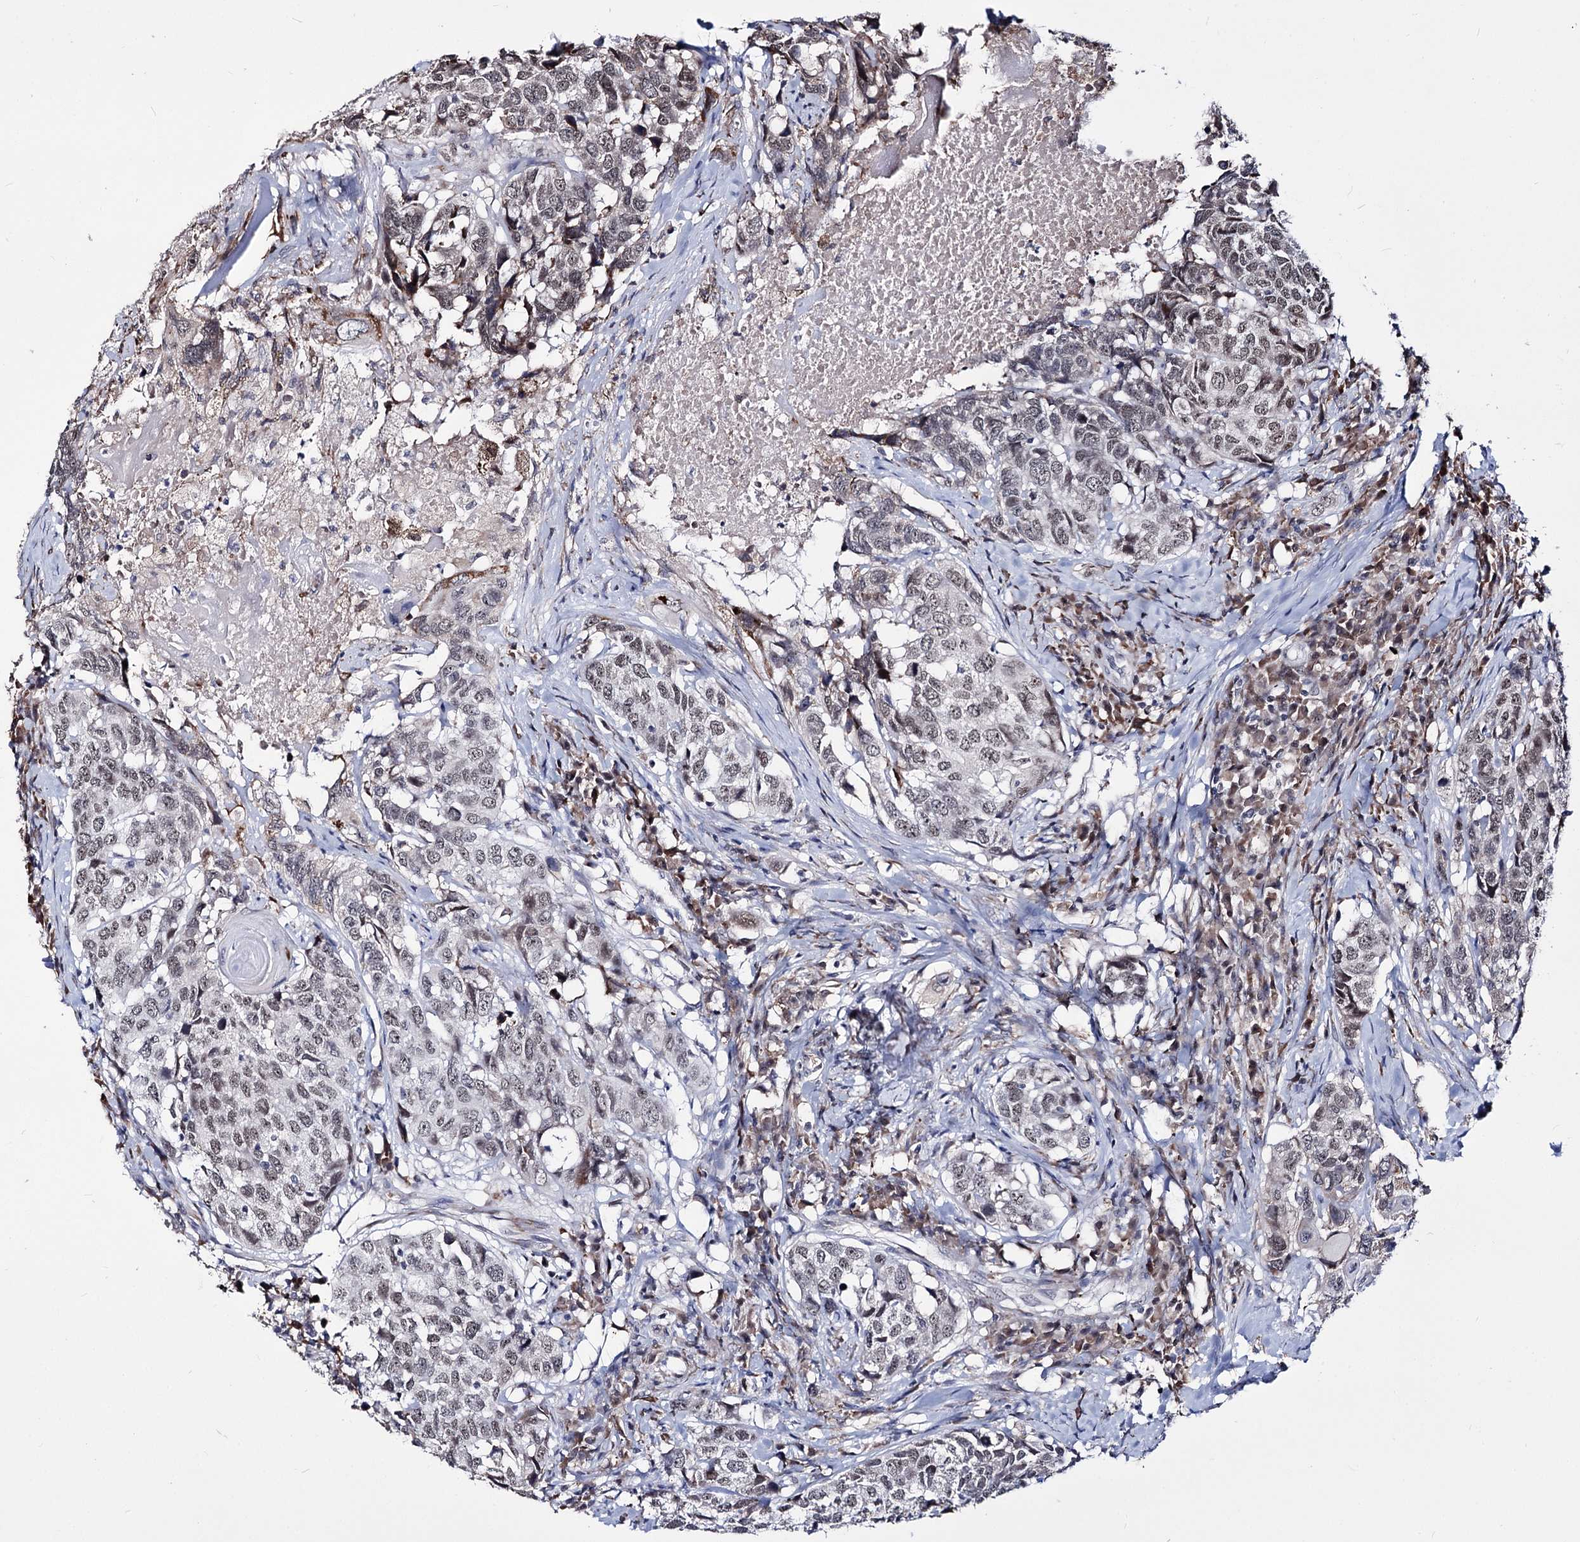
{"staining": {"intensity": "weak", "quantity": "<25%", "location": "nuclear"}, "tissue": "head and neck cancer", "cell_type": "Tumor cells", "image_type": "cancer", "snomed": [{"axis": "morphology", "description": "Squamous cell carcinoma, NOS"}, {"axis": "topography", "description": "Head-Neck"}], "caption": "Immunohistochemistry micrograph of neoplastic tissue: squamous cell carcinoma (head and neck) stained with DAB displays no significant protein staining in tumor cells.", "gene": "PPRC1", "patient": {"sex": "male", "age": 66}}